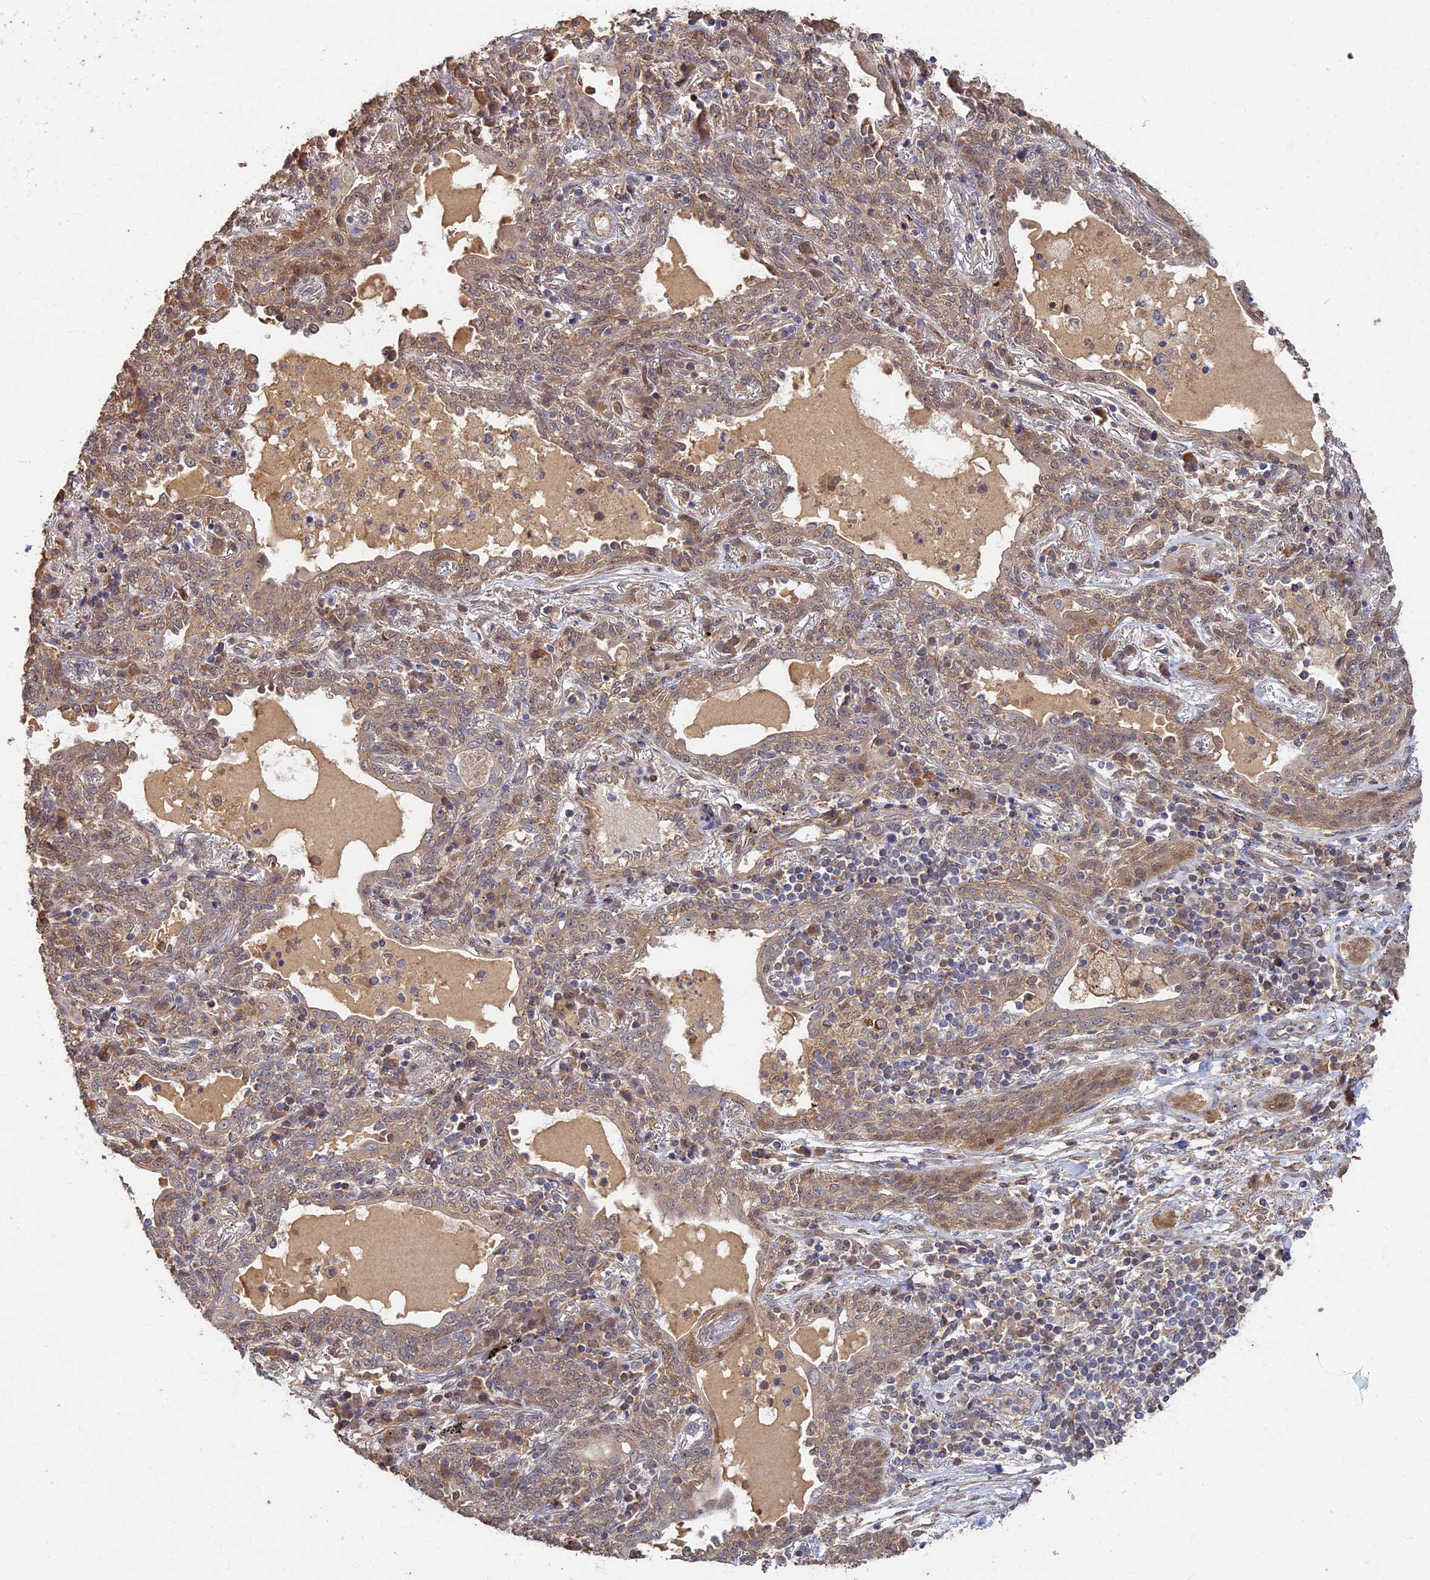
{"staining": {"intensity": "weak", "quantity": "25%-75%", "location": "cytoplasmic/membranous"}, "tissue": "lung cancer", "cell_type": "Tumor cells", "image_type": "cancer", "snomed": [{"axis": "morphology", "description": "Squamous cell carcinoma, NOS"}, {"axis": "topography", "description": "Lung"}], "caption": "This is an image of immunohistochemistry (IHC) staining of lung cancer, which shows weak expression in the cytoplasmic/membranous of tumor cells.", "gene": "RSPH3", "patient": {"sex": "female", "age": 70}}